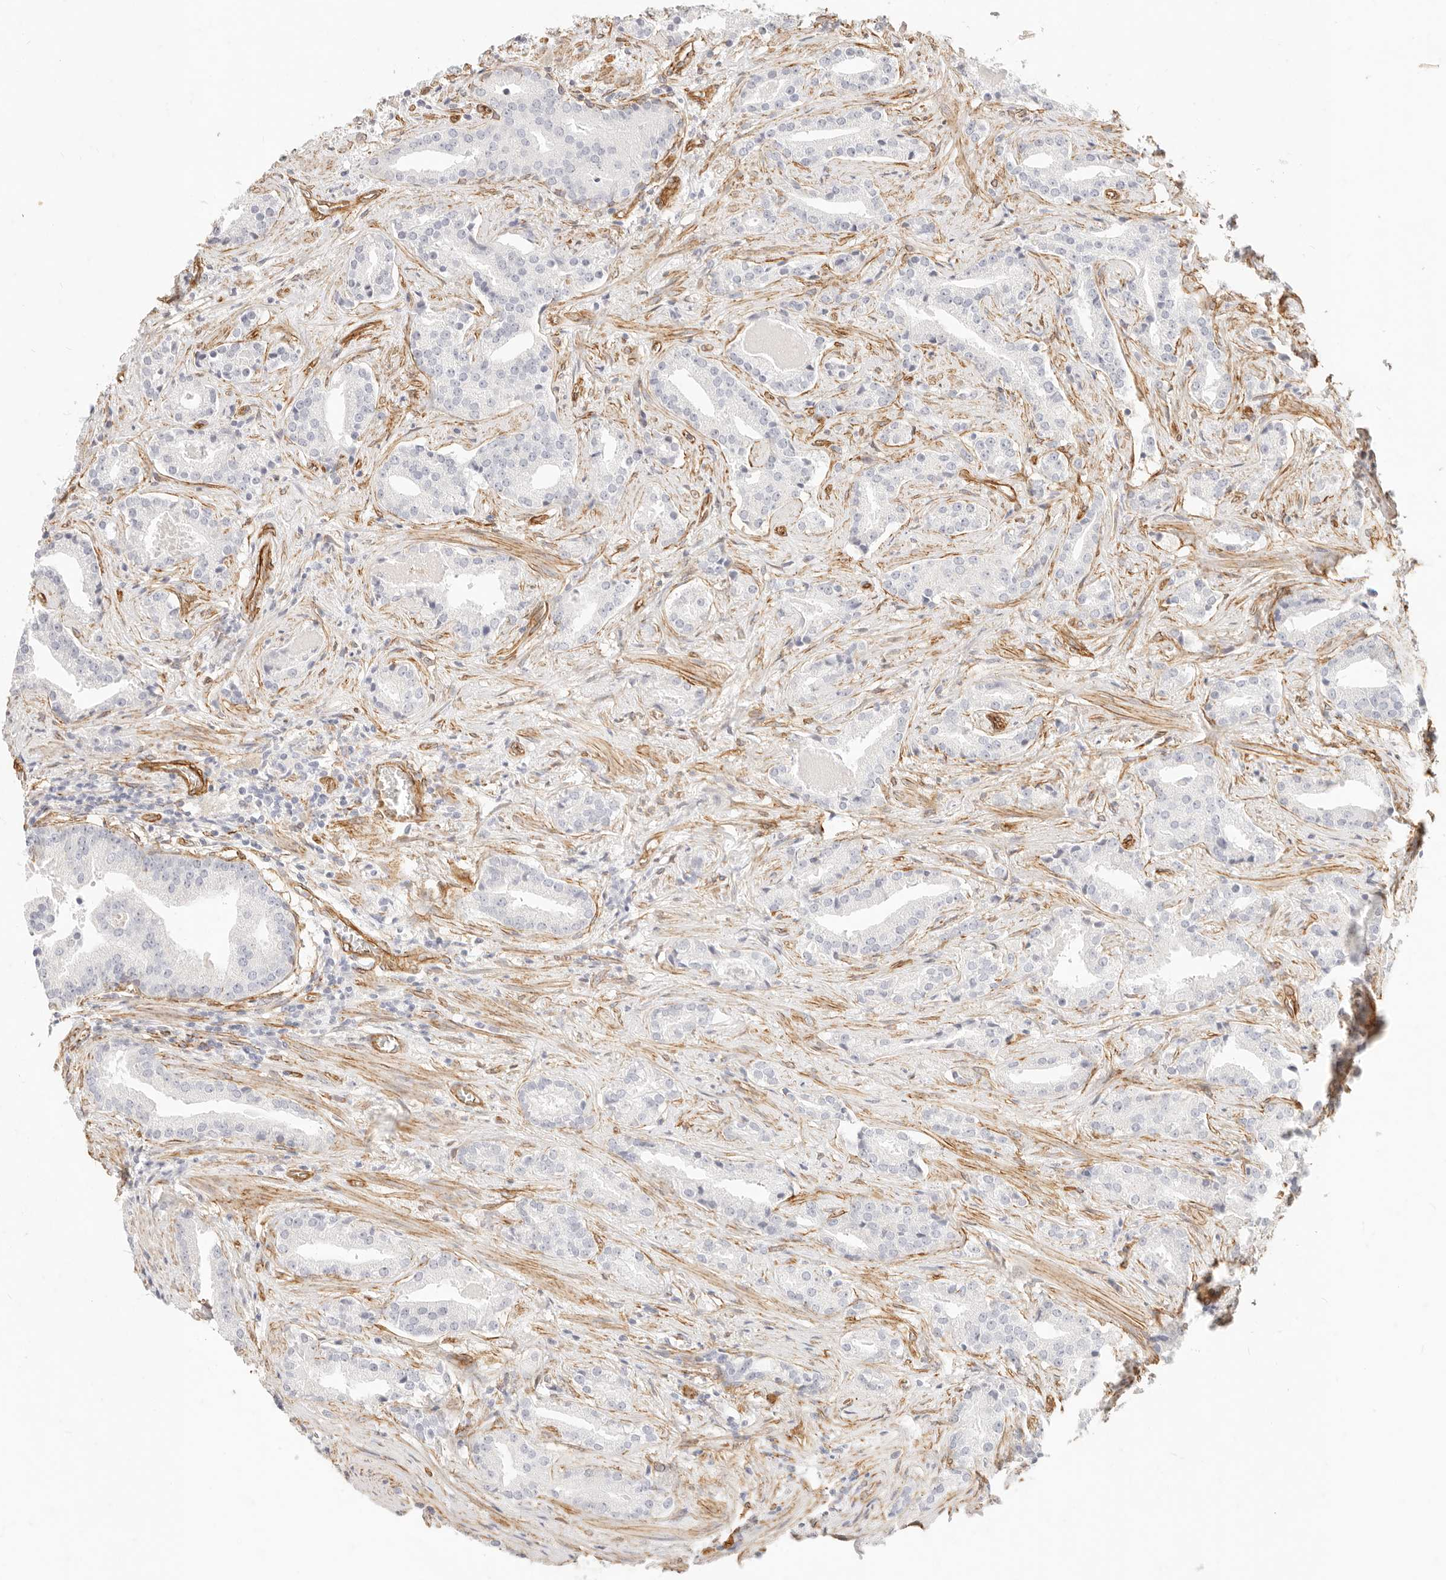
{"staining": {"intensity": "negative", "quantity": "none", "location": "none"}, "tissue": "prostate cancer", "cell_type": "Tumor cells", "image_type": "cancer", "snomed": [{"axis": "morphology", "description": "Adenocarcinoma, Low grade"}, {"axis": "topography", "description": "Prostate"}], "caption": "This photomicrograph is of prostate cancer stained with immunohistochemistry (IHC) to label a protein in brown with the nuclei are counter-stained blue. There is no staining in tumor cells.", "gene": "NUS1", "patient": {"sex": "male", "age": 67}}